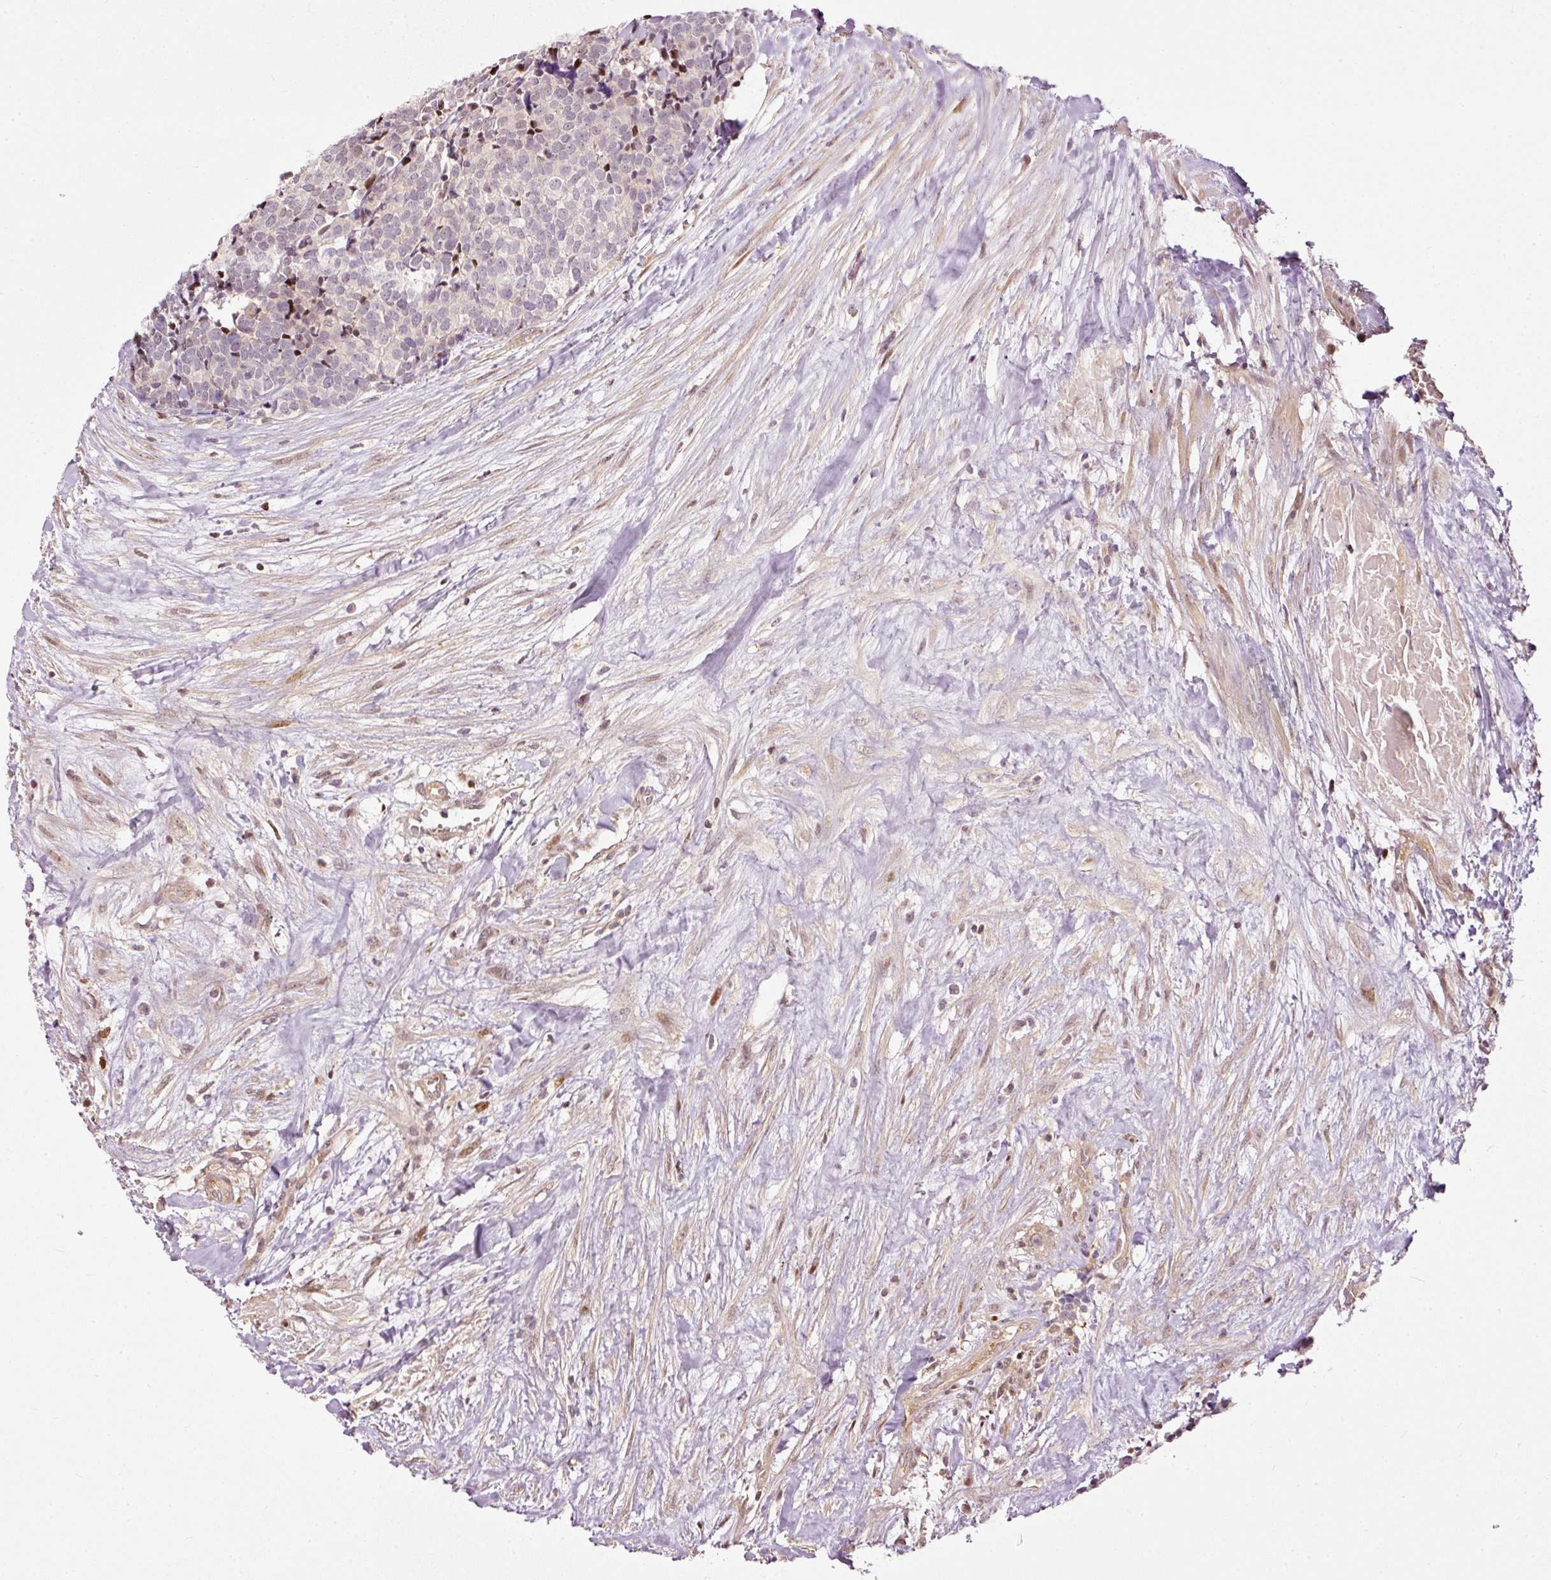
{"staining": {"intensity": "moderate", "quantity": "25%-75%", "location": "nuclear"}, "tissue": "carcinoid", "cell_type": "Tumor cells", "image_type": "cancer", "snomed": [{"axis": "morphology", "description": "Carcinoid, malignant, NOS"}, {"axis": "topography", "description": "Skin"}], "caption": "There is medium levels of moderate nuclear expression in tumor cells of carcinoid, as demonstrated by immunohistochemical staining (brown color).", "gene": "ZNF778", "patient": {"sex": "female", "age": 79}}